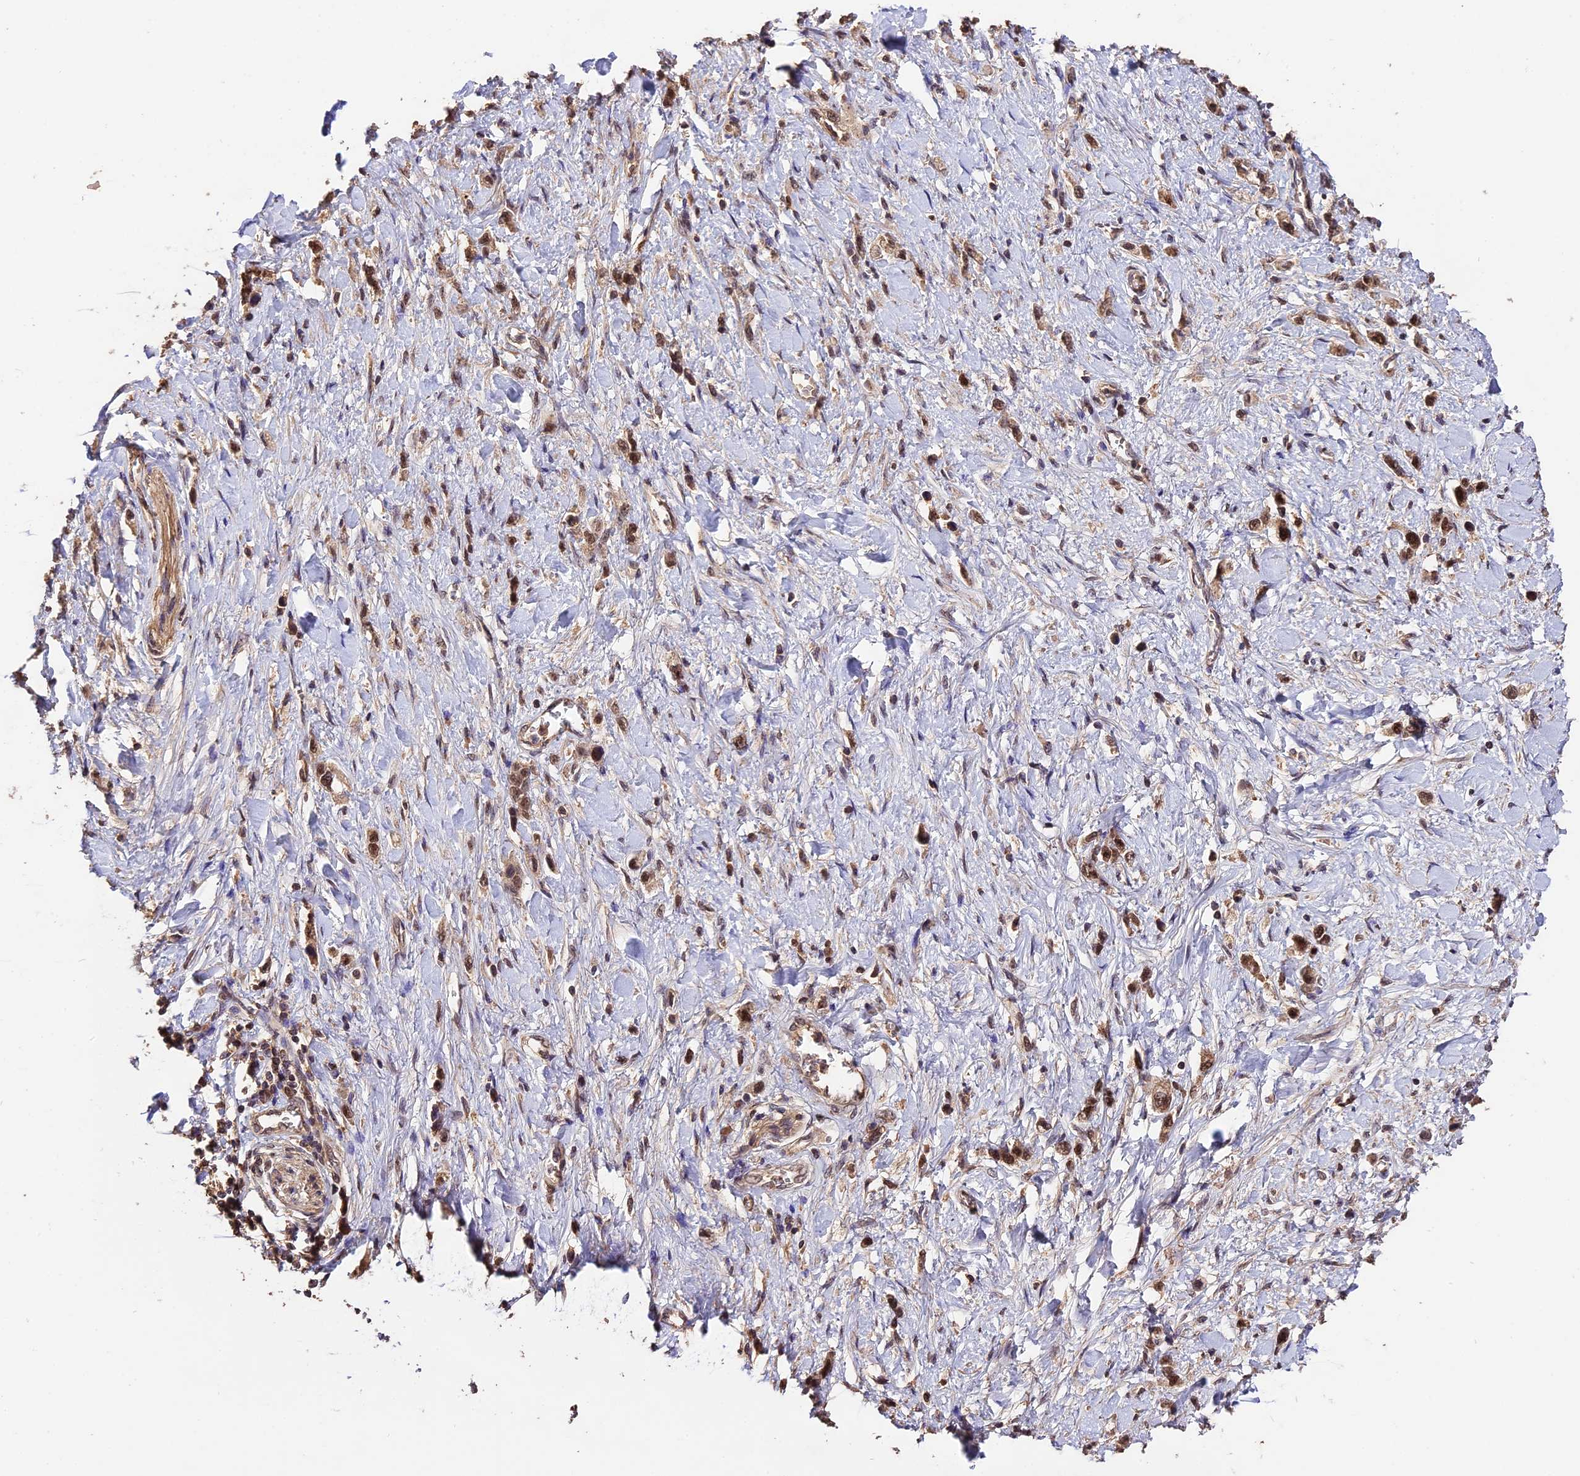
{"staining": {"intensity": "moderate", "quantity": ">75%", "location": "cytoplasmic/membranous,nuclear"}, "tissue": "stomach cancer", "cell_type": "Tumor cells", "image_type": "cancer", "snomed": [{"axis": "morphology", "description": "Normal tissue, NOS"}, {"axis": "morphology", "description": "Adenocarcinoma, NOS"}, {"axis": "topography", "description": "Stomach, upper"}, {"axis": "topography", "description": "Stomach"}], "caption": "Protein expression analysis of human stomach cancer (adenocarcinoma) reveals moderate cytoplasmic/membranous and nuclear staining in approximately >75% of tumor cells.", "gene": "TRMT1", "patient": {"sex": "female", "age": 65}}